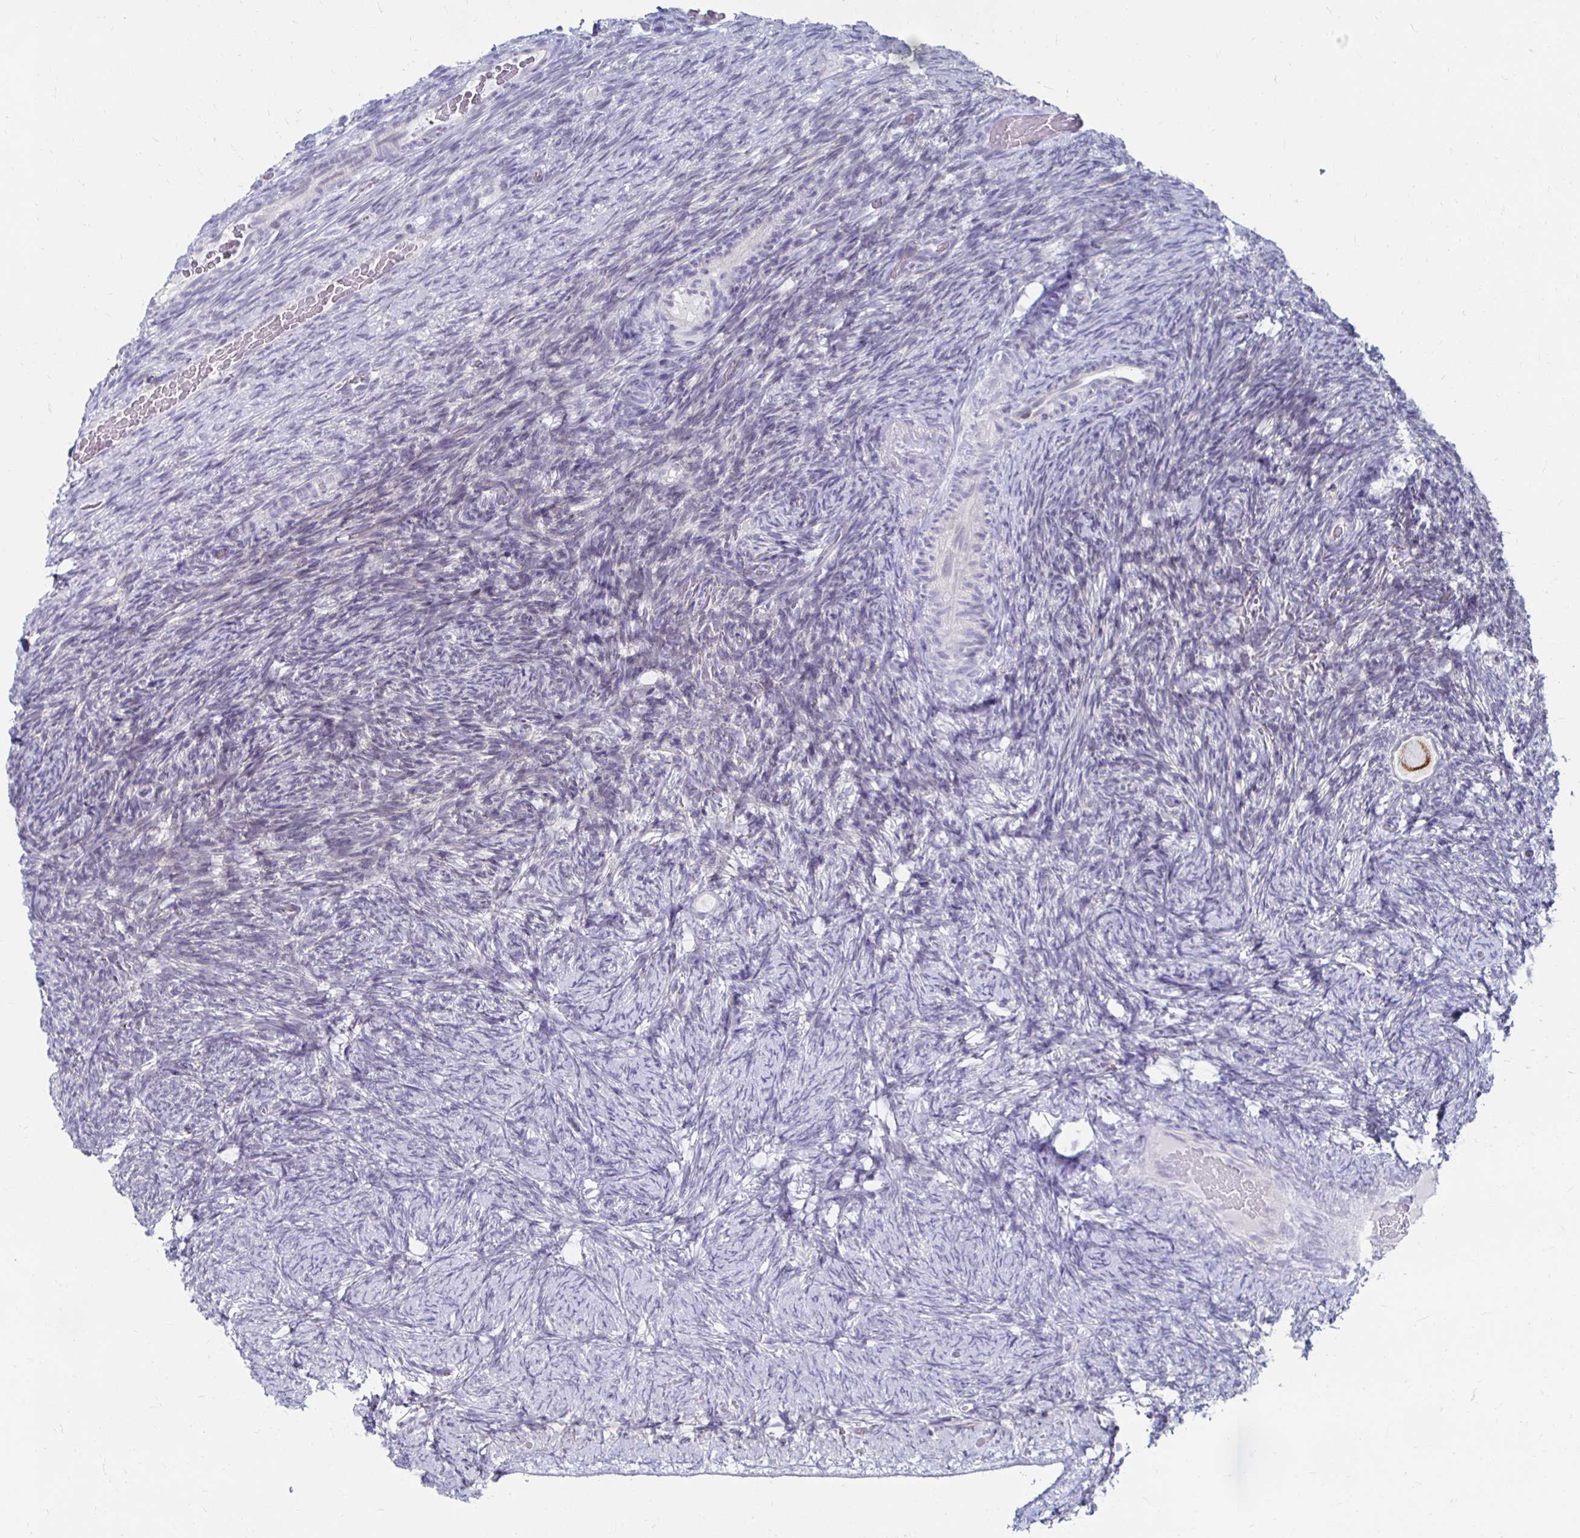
{"staining": {"intensity": "moderate", "quantity": ">75%", "location": "cytoplasmic/membranous"}, "tissue": "ovary", "cell_type": "Follicle cells", "image_type": "normal", "snomed": [{"axis": "morphology", "description": "Normal tissue, NOS"}, {"axis": "topography", "description": "Ovary"}], "caption": "A micrograph of human ovary stained for a protein exhibits moderate cytoplasmic/membranous brown staining in follicle cells. The staining was performed using DAB, with brown indicating positive protein expression. Nuclei are stained blue with hematoxylin.", "gene": "NOCT", "patient": {"sex": "female", "age": 34}}